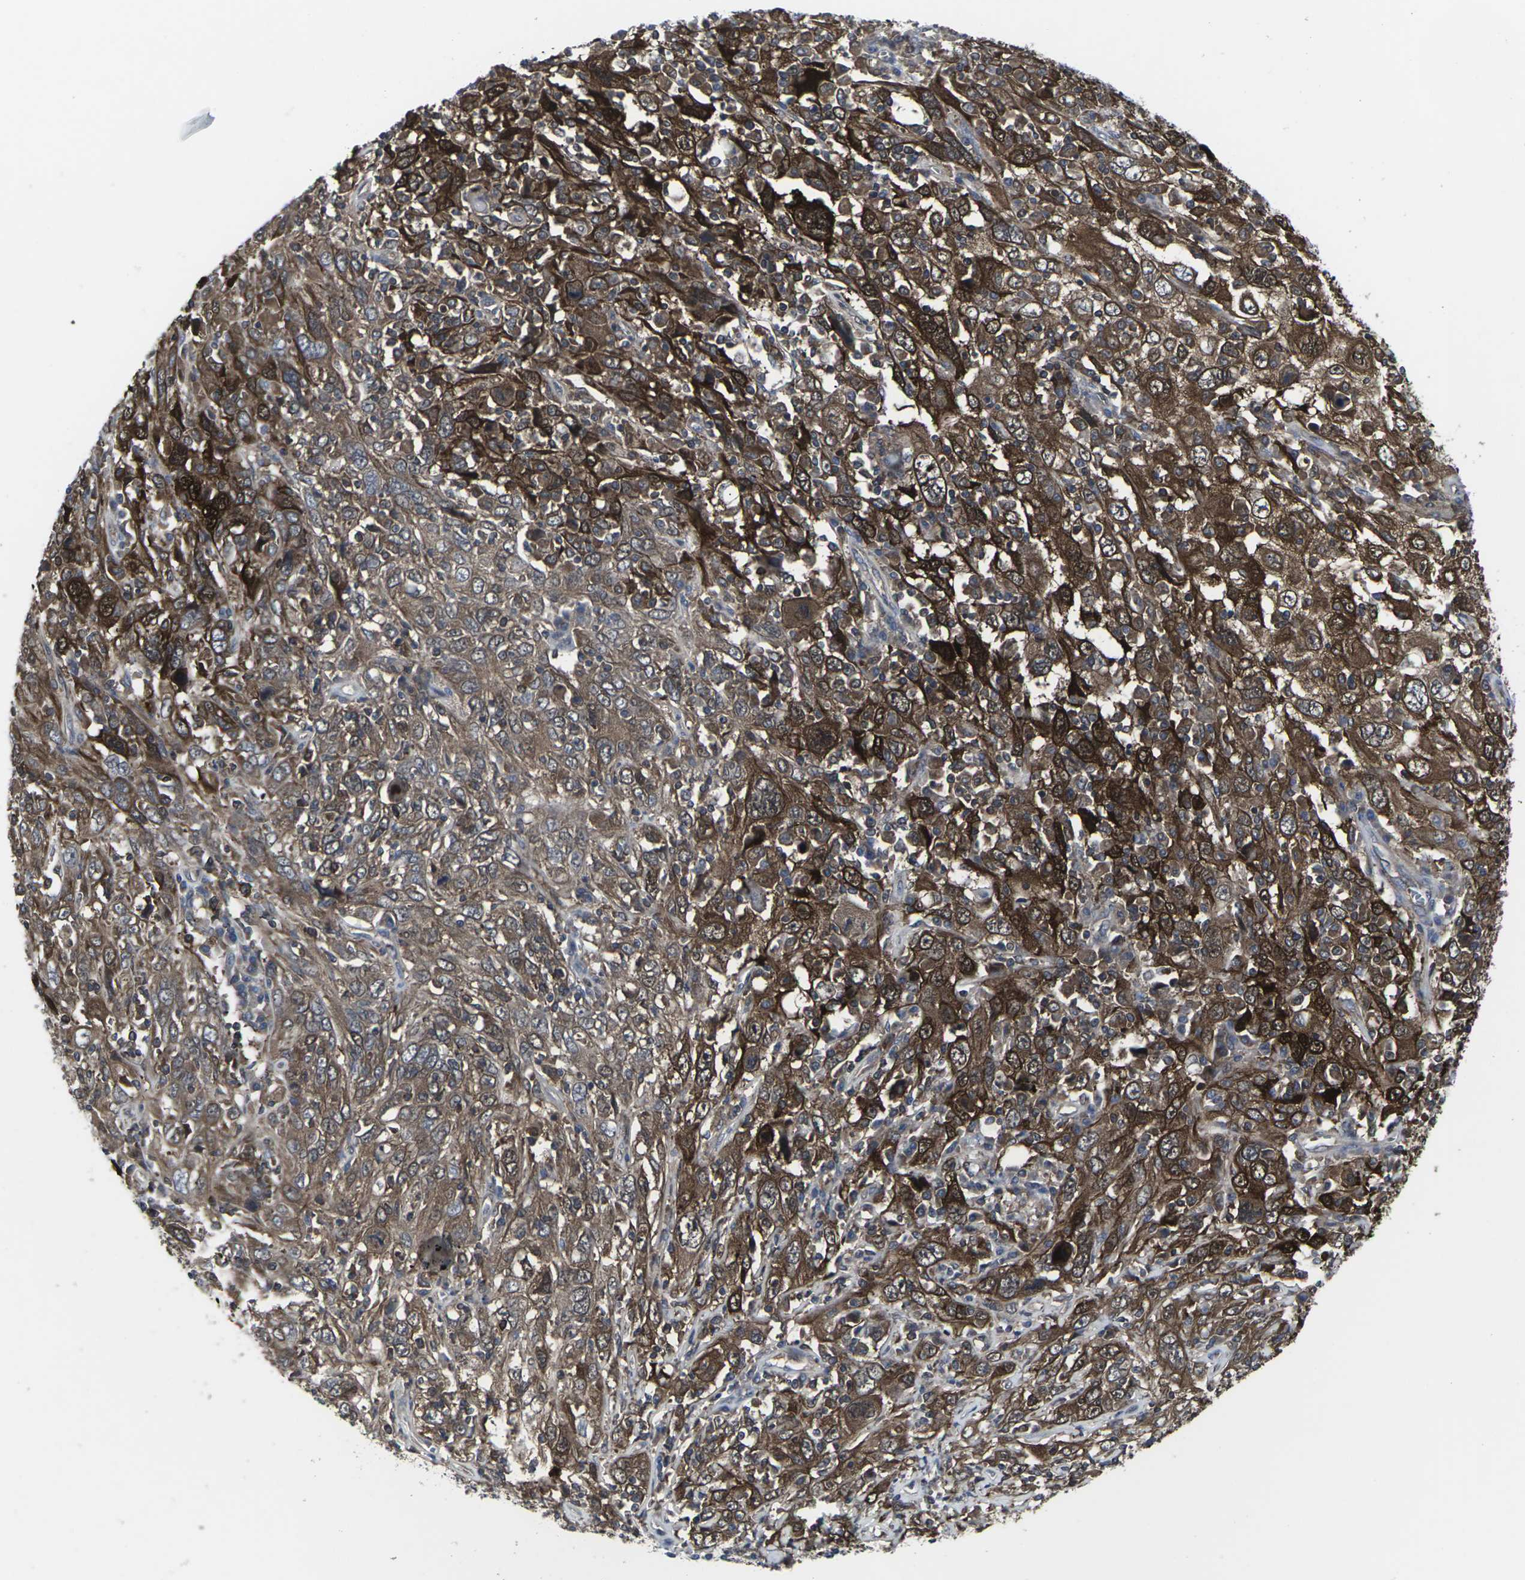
{"staining": {"intensity": "strong", "quantity": ">75%", "location": "cytoplasmic/membranous"}, "tissue": "cervical cancer", "cell_type": "Tumor cells", "image_type": "cancer", "snomed": [{"axis": "morphology", "description": "Squamous cell carcinoma, NOS"}, {"axis": "topography", "description": "Cervix"}], "caption": "IHC (DAB) staining of cervical squamous cell carcinoma reveals strong cytoplasmic/membranous protein expression in approximately >75% of tumor cells. Nuclei are stained in blue.", "gene": "HPRT1", "patient": {"sex": "female", "age": 46}}